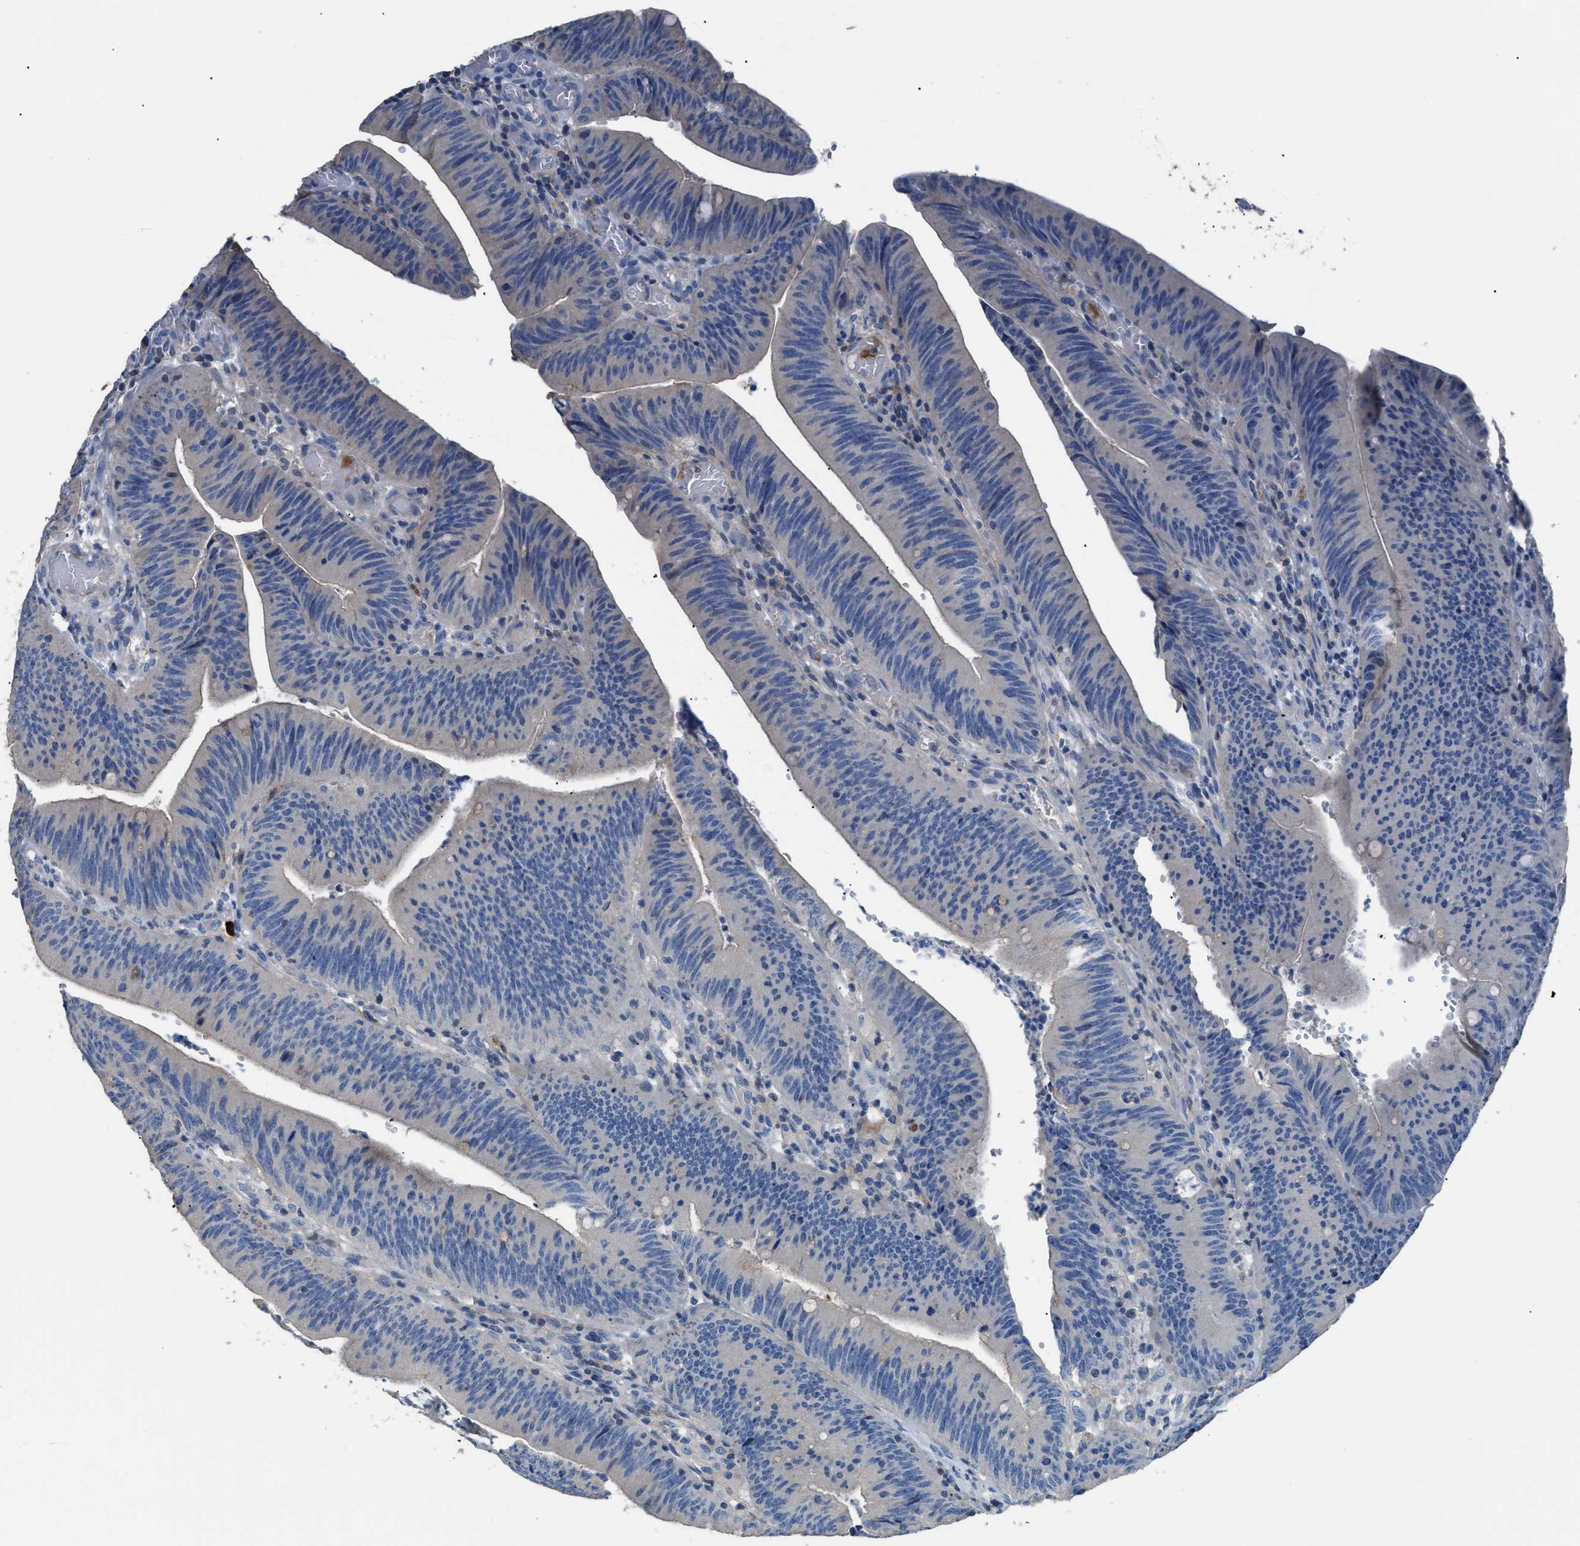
{"staining": {"intensity": "negative", "quantity": "none", "location": "none"}, "tissue": "colorectal cancer", "cell_type": "Tumor cells", "image_type": "cancer", "snomed": [{"axis": "morphology", "description": "Normal tissue, NOS"}, {"axis": "morphology", "description": "Adenocarcinoma, NOS"}, {"axis": "topography", "description": "Rectum"}], "caption": "An immunohistochemistry (IHC) image of colorectal cancer is shown. There is no staining in tumor cells of colorectal cancer.", "gene": "SGCZ", "patient": {"sex": "female", "age": 66}}